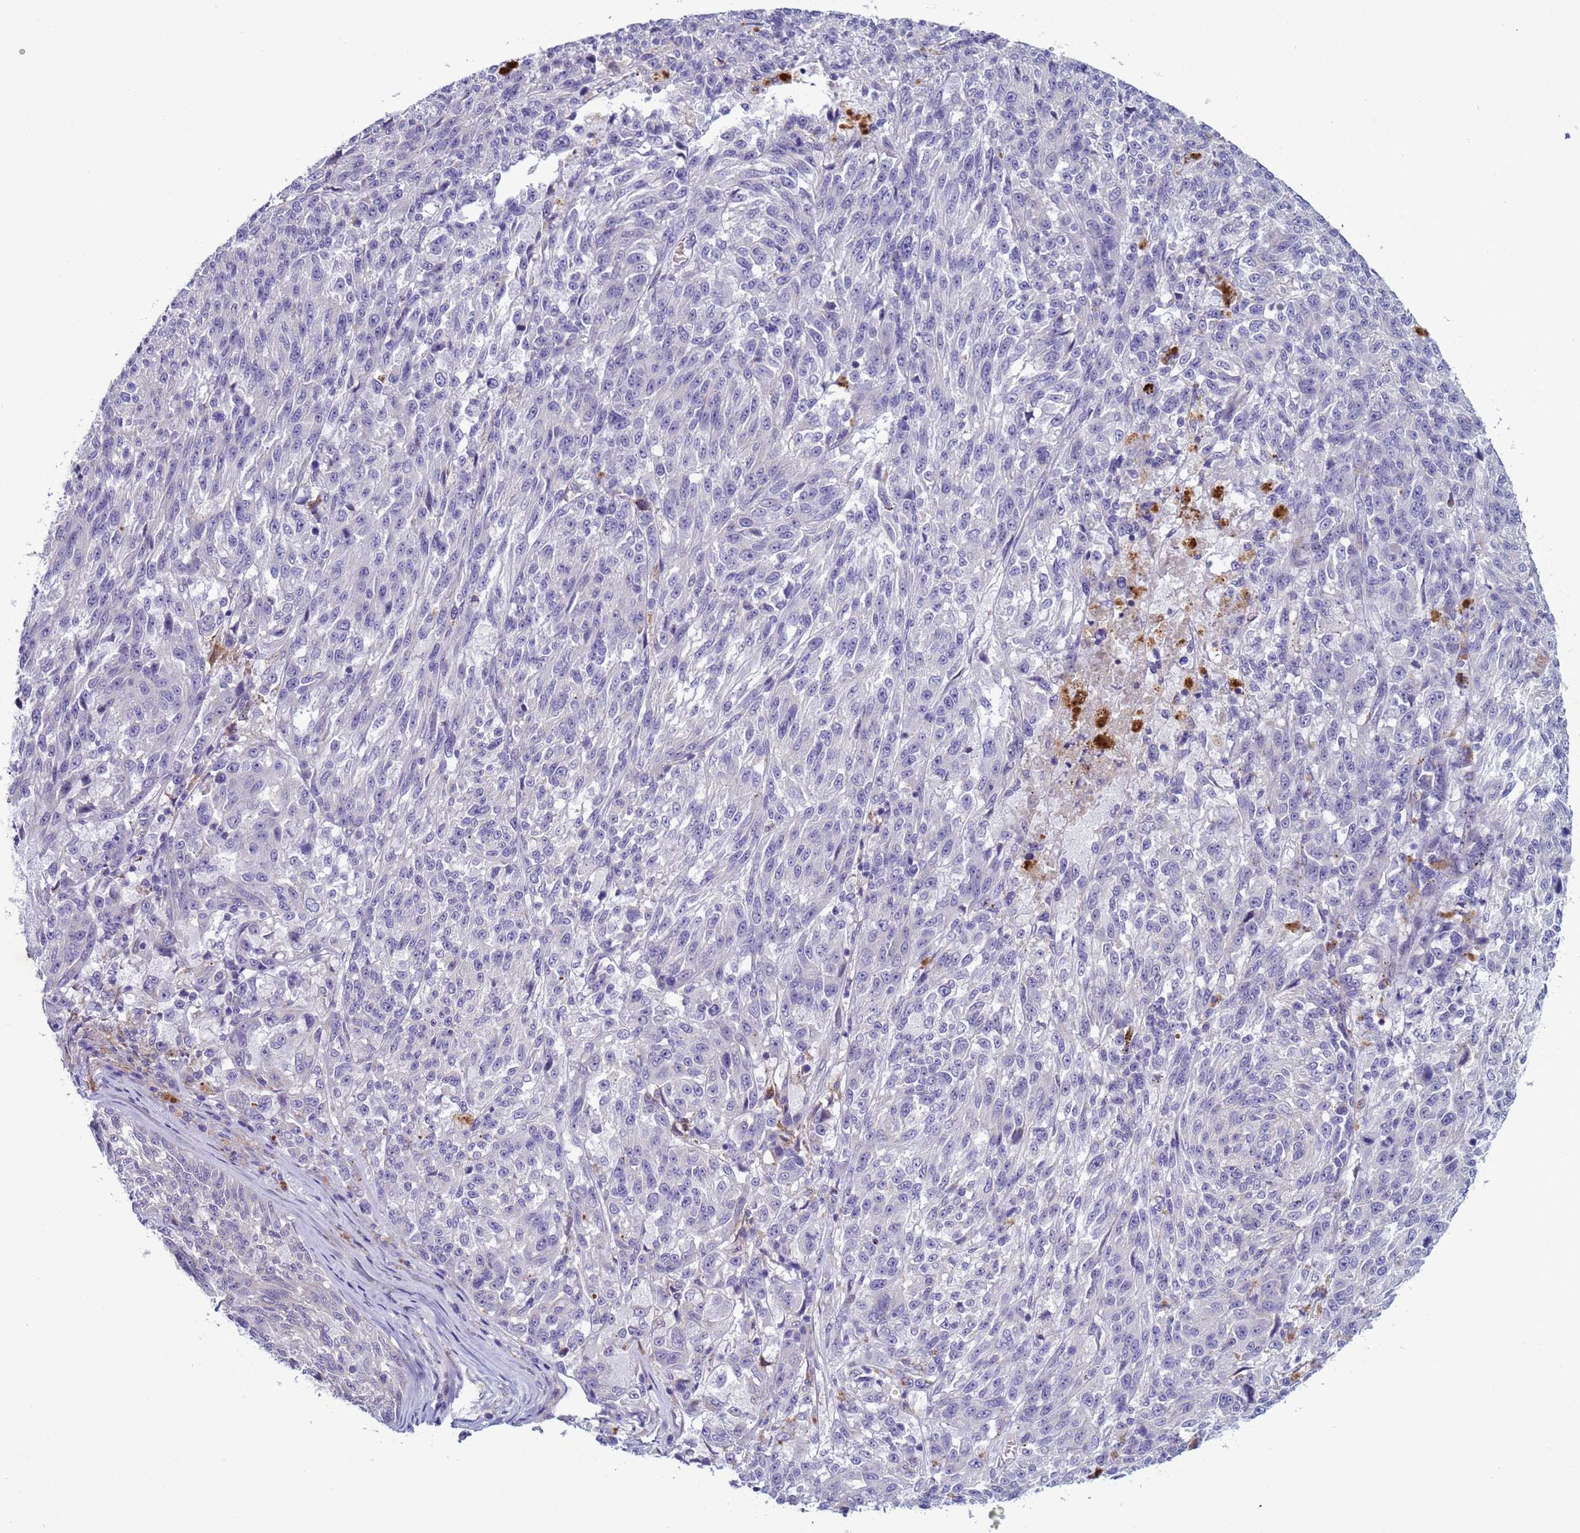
{"staining": {"intensity": "negative", "quantity": "none", "location": "none"}, "tissue": "melanoma", "cell_type": "Tumor cells", "image_type": "cancer", "snomed": [{"axis": "morphology", "description": "Malignant melanoma, NOS"}, {"axis": "topography", "description": "Skin"}], "caption": "Tumor cells are negative for brown protein staining in melanoma. (DAB immunohistochemistry visualized using brightfield microscopy, high magnification).", "gene": "ABHD17B", "patient": {"sex": "male", "age": 53}}